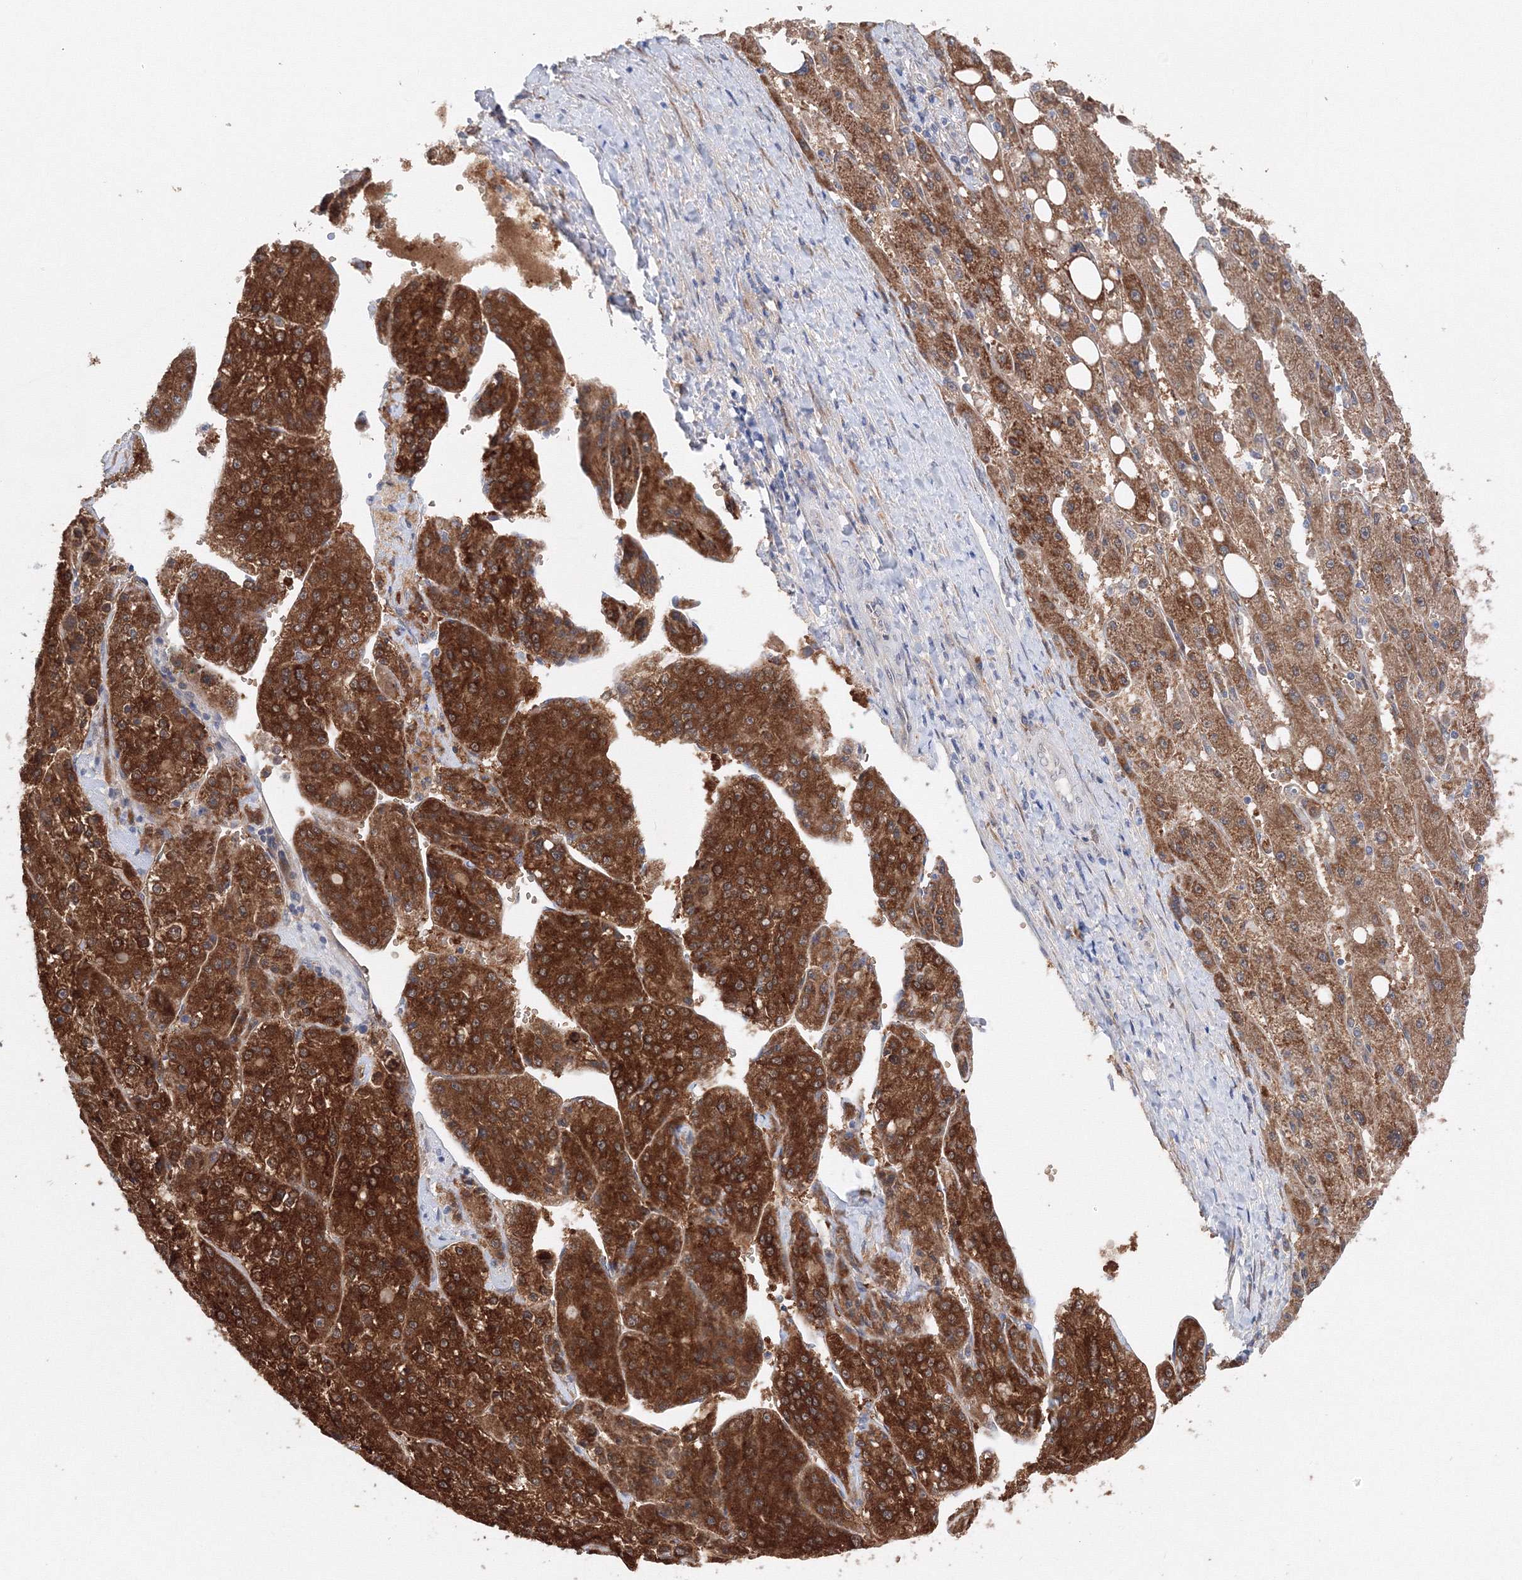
{"staining": {"intensity": "strong", "quantity": ">75%", "location": "cytoplasmic/membranous"}, "tissue": "liver cancer", "cell_type": "Tumor cells", "image_type": "cancer", "snomed": [{"axis": "morphology", "description": "Carcinoma, Hepatocellular, NOS"}, {"axis": "topography", "description": "Liver"}], "caption": "The micrograph displays staining of liver cancer (hepatocellular carcinoma), revealing strong cytoplasmic/membranous protein positivity (brown color) within tumor cells. The staining is performed using DAB (3,3'-diaminobenzidine) brown chromogen to label protein expression. The nuclei are counter-stained blue using hematoxylin.", "gene": "DIS3L2", "patient": {"sex": "female", "age": 73}}